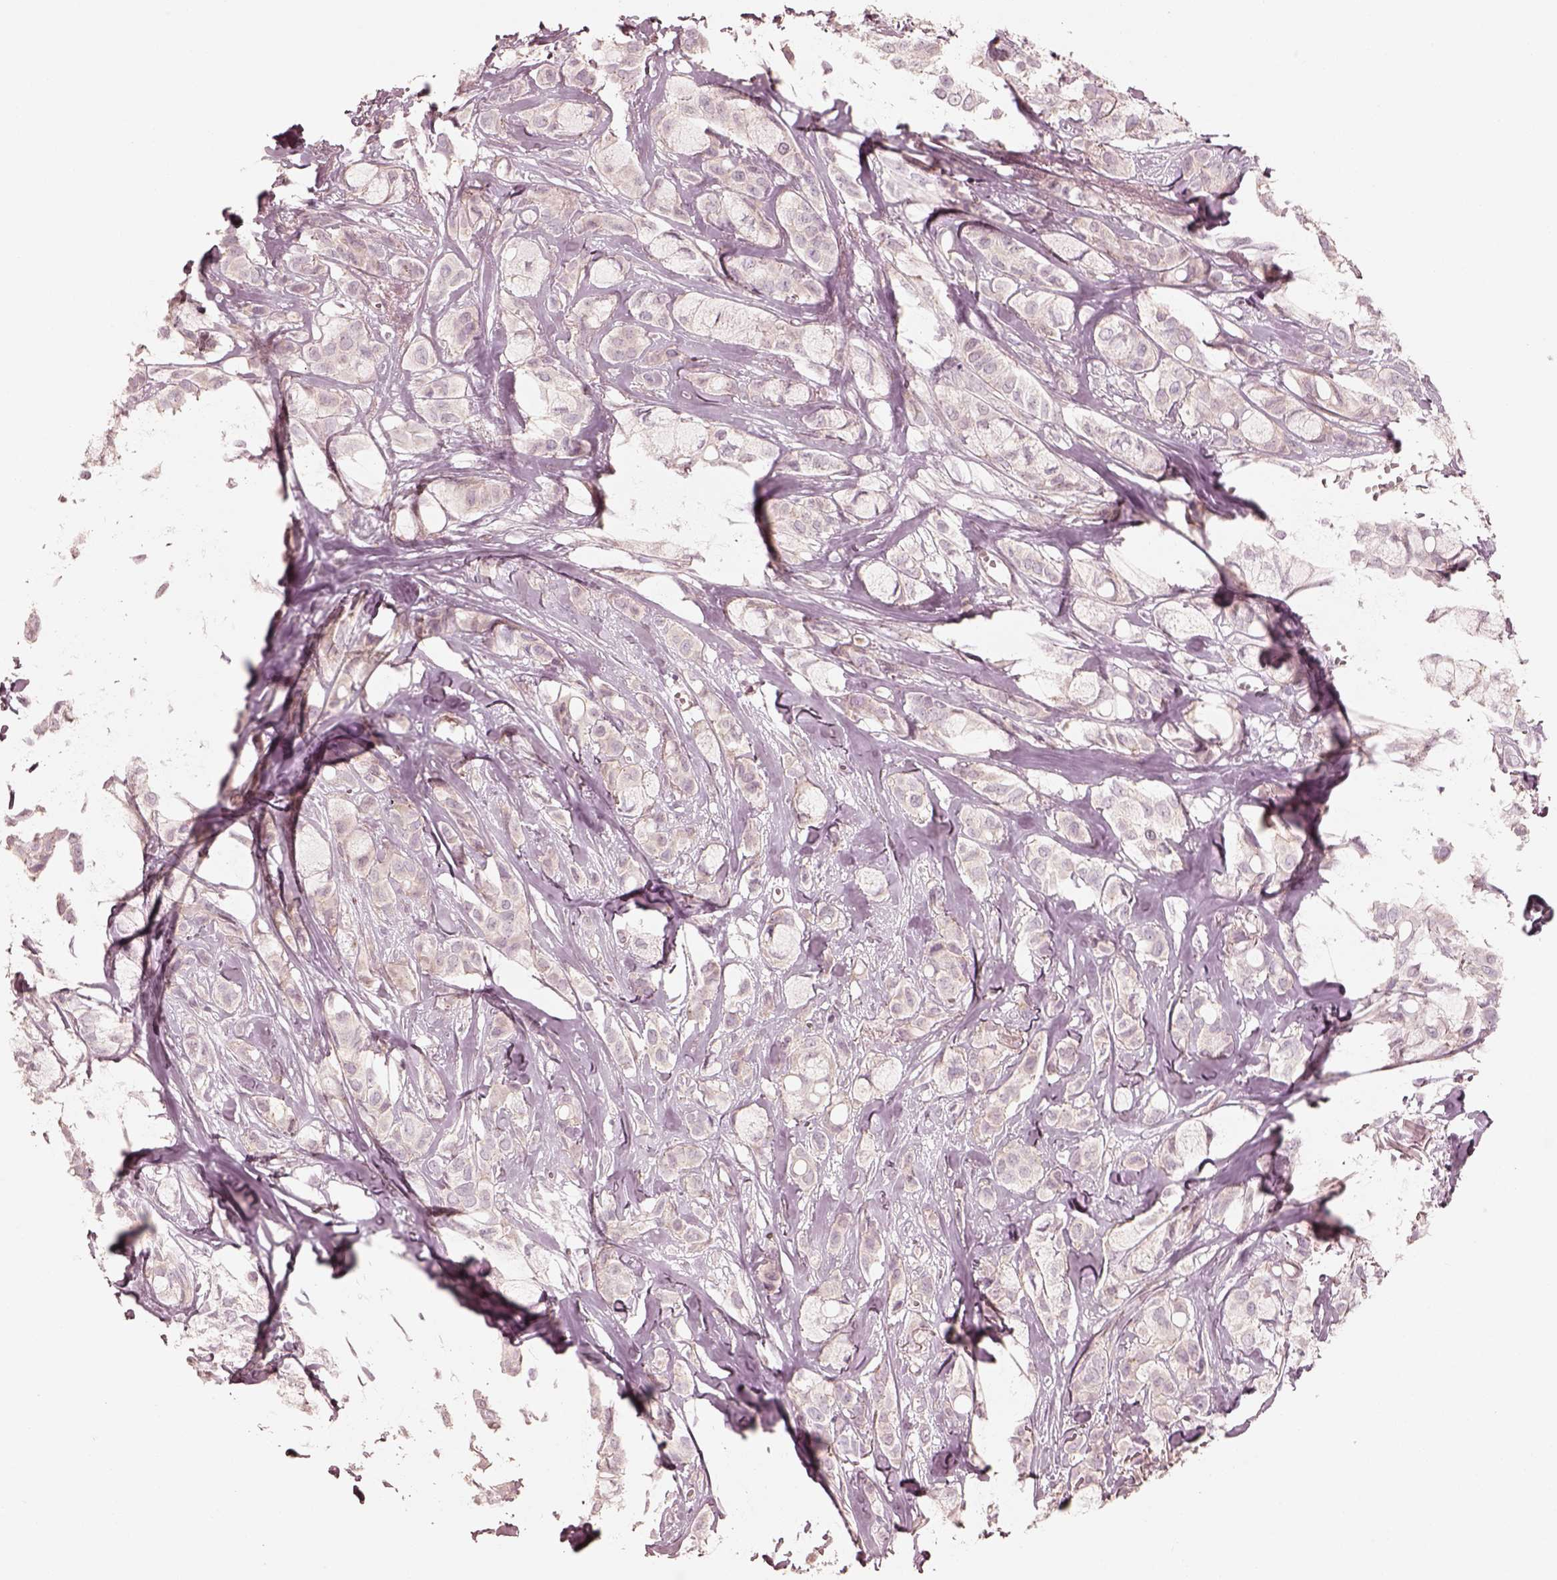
{"staining": {"intensity": "weak", "quantity": "<25%", "location": "cytoplasmic/membranous"}, "tissue": "breast cancer", "cell_type": "Tumor cells", "image_type": "cancer", "snomed": [{"axis": "morphology", "description": "Duct carcinoma"}, {"axis": "topography", "description": "Breast"}], "caption": "The immunohistochemistry (IHC) photomicrograph has no significant staining in tumor cells of breast cancer tissue.", "gene": "RAB3C", "patient": {"sex": "female", "age": 85}}